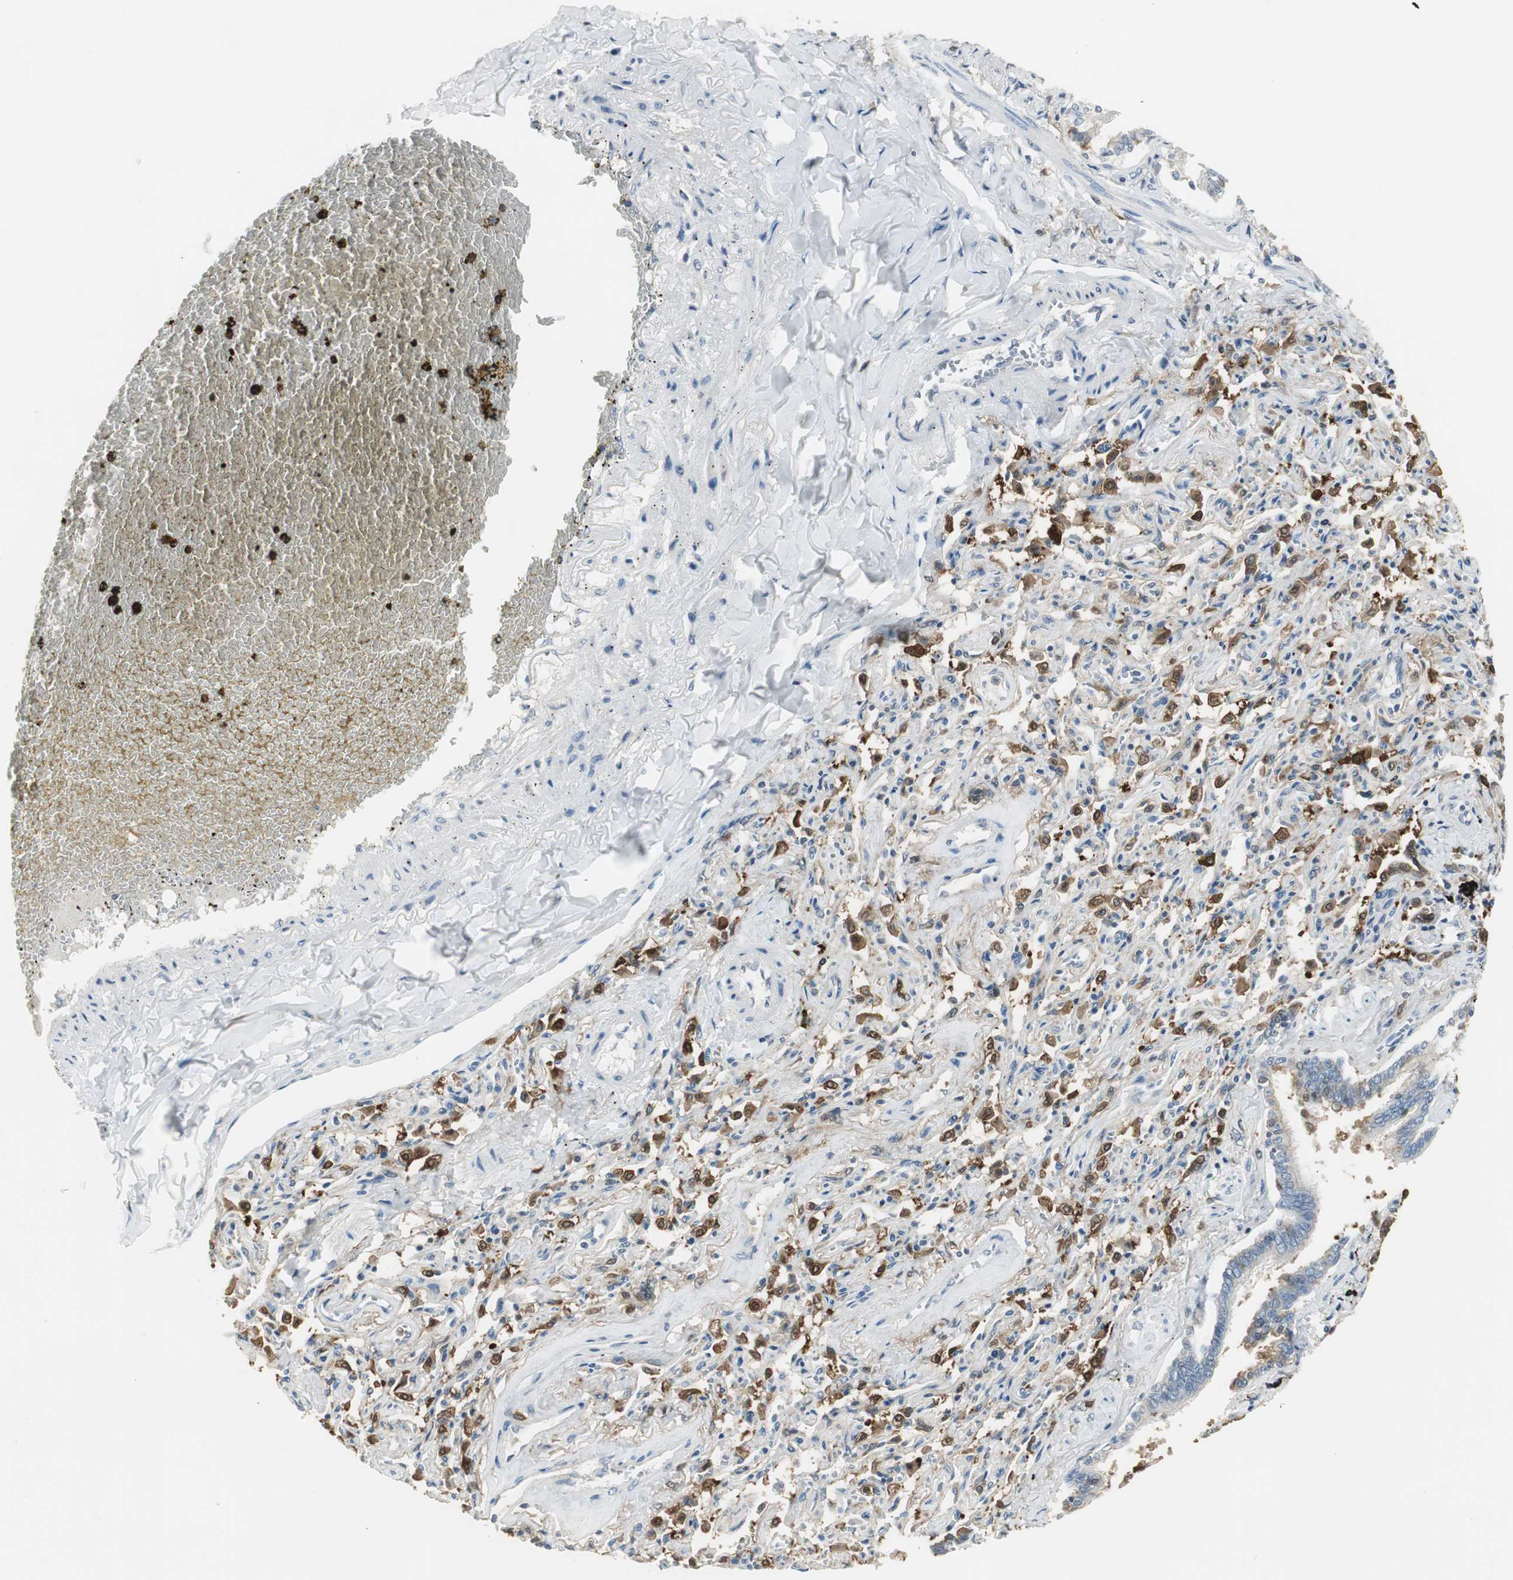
{"staining": {"intensity": "negative", "quantity": "none", "location": "none"}, "tissue": "bronchus", "cell_type": "Respiratory epithelial cells", "image_type": "normal", "snomed": [{"axis": "morphology", "description": "Normal tissue, NOS"}, {"axis": "topography", "description": "Lung"}], "caption": "Respiratory epithelial cells are negative for protein expression in benign human bronchus. (Brightfield microscopy of DAB IHC at high magnification).", "gene": "MSTO1", "patient": {"sex": "male", "age": 64}}